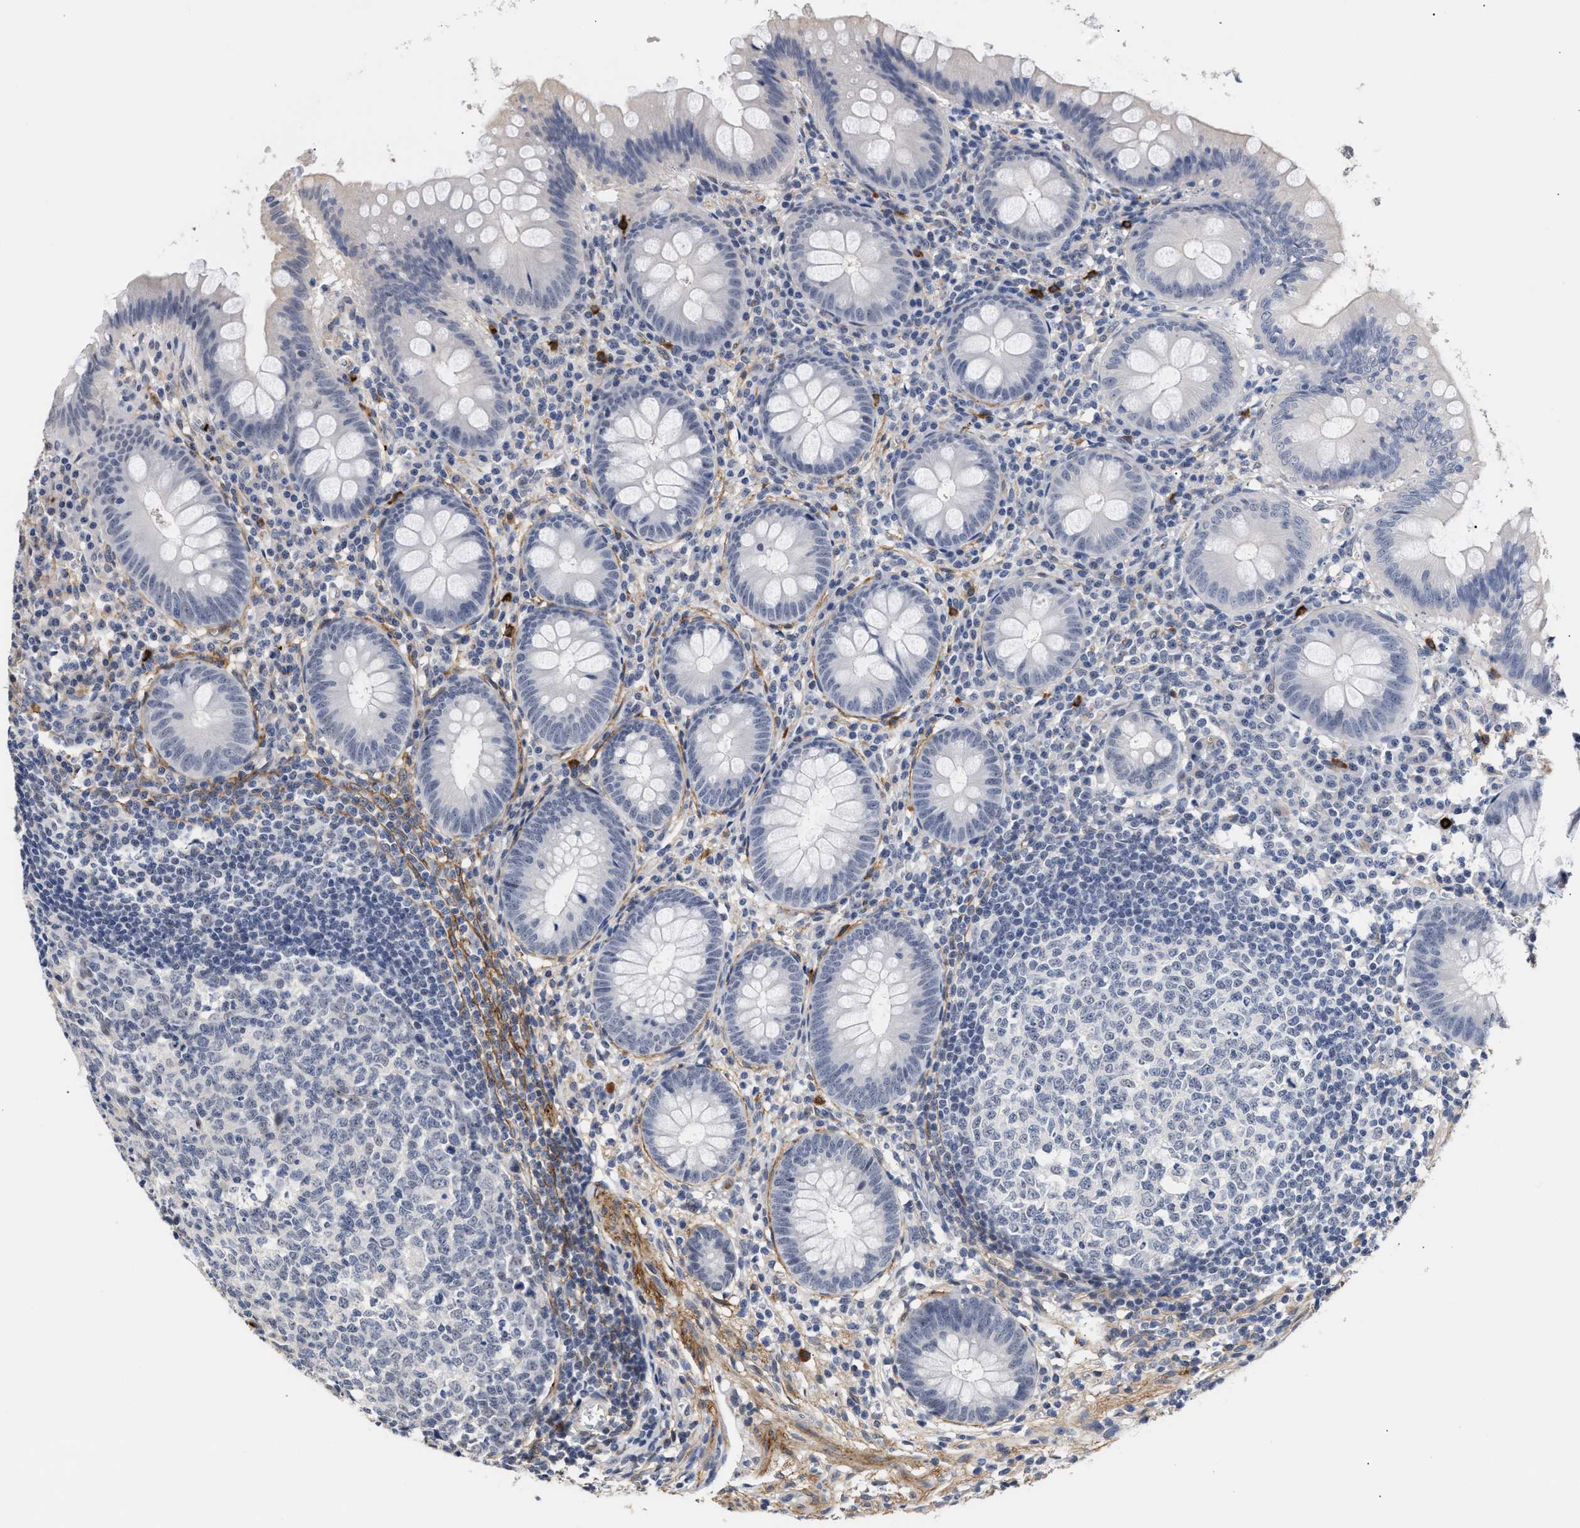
{"staining": {"intensity": "negative", "quantity": "none", "location": "none"}, "tissue": "appendix", "cell_type": "Glandular cells", "image_type": "normal", "snomed": [{"axis": "morphology", "description": "Normal tissue, NOS"}, {"axis": "topography", "description": "Appendix"}], "caption": "Glandular cells are negative for brown protein staining in unremarkable appendix. (IHC, brightfield microscopy, high magnification).", "gene": "AHNAK2", "patient": {"sex": "male", "age": 56}}